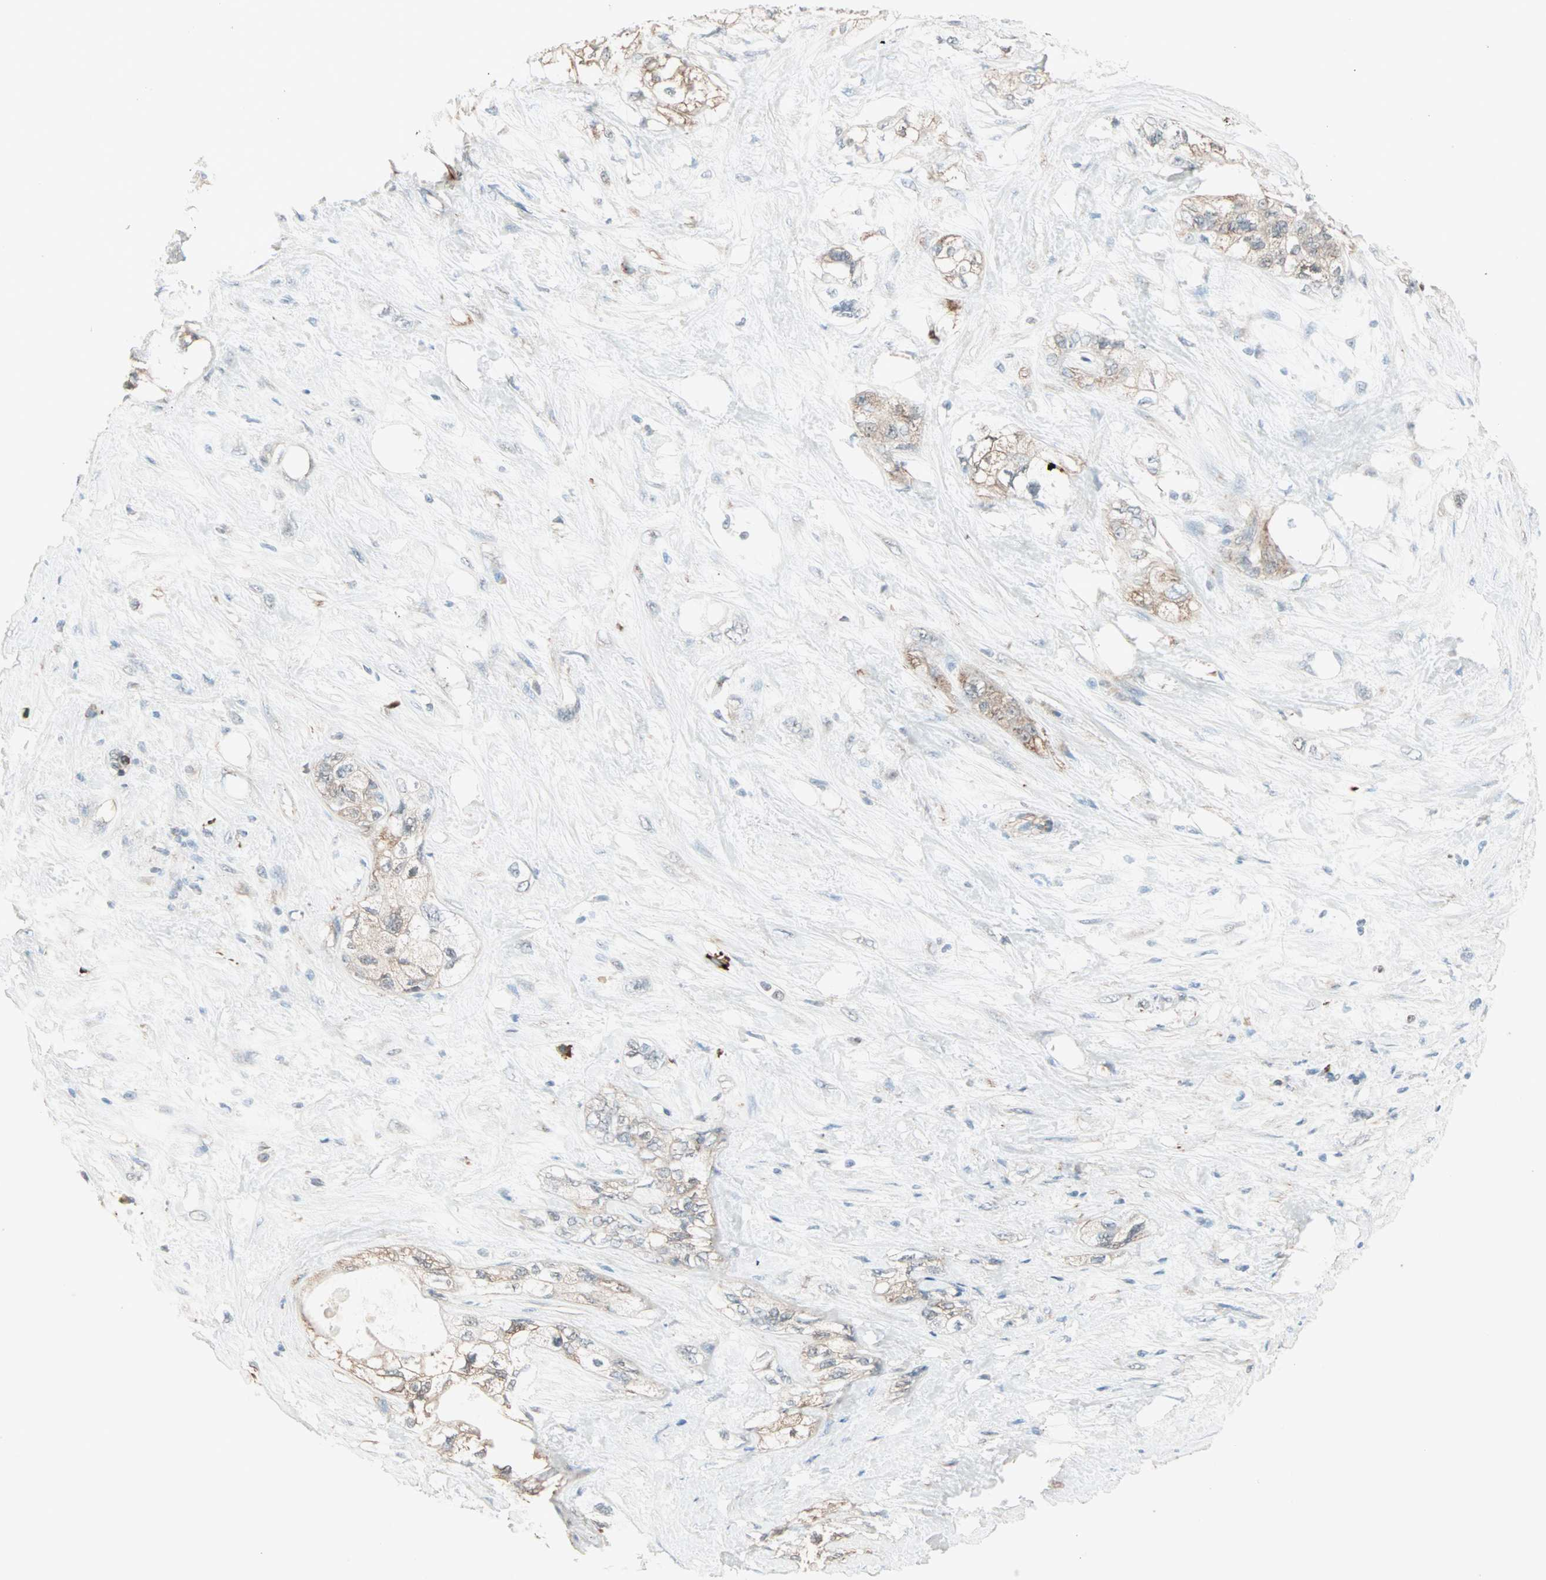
{"staining": {"intensity": "weak", "quantity": "25%-75%", "location": "cytoplasmic/membranous"}, "tissue": "pancreatic cancer", "cell_type": "Tumor cells", "image_type": "cancer", "snomed": [{"axis": "morphology", "description": "Adenocarcinoma, NOS"}, {"axis": "topography", "description": "Pancreas"}], "caption": "The histopathology image demonstrates staining of pancreatic cancer, revealing weak cytoplasmic/membranous protein positivity (brown color) within tumor cells.", "gene": "MMP3", "patient": {"sex": "male", "age": 70}}